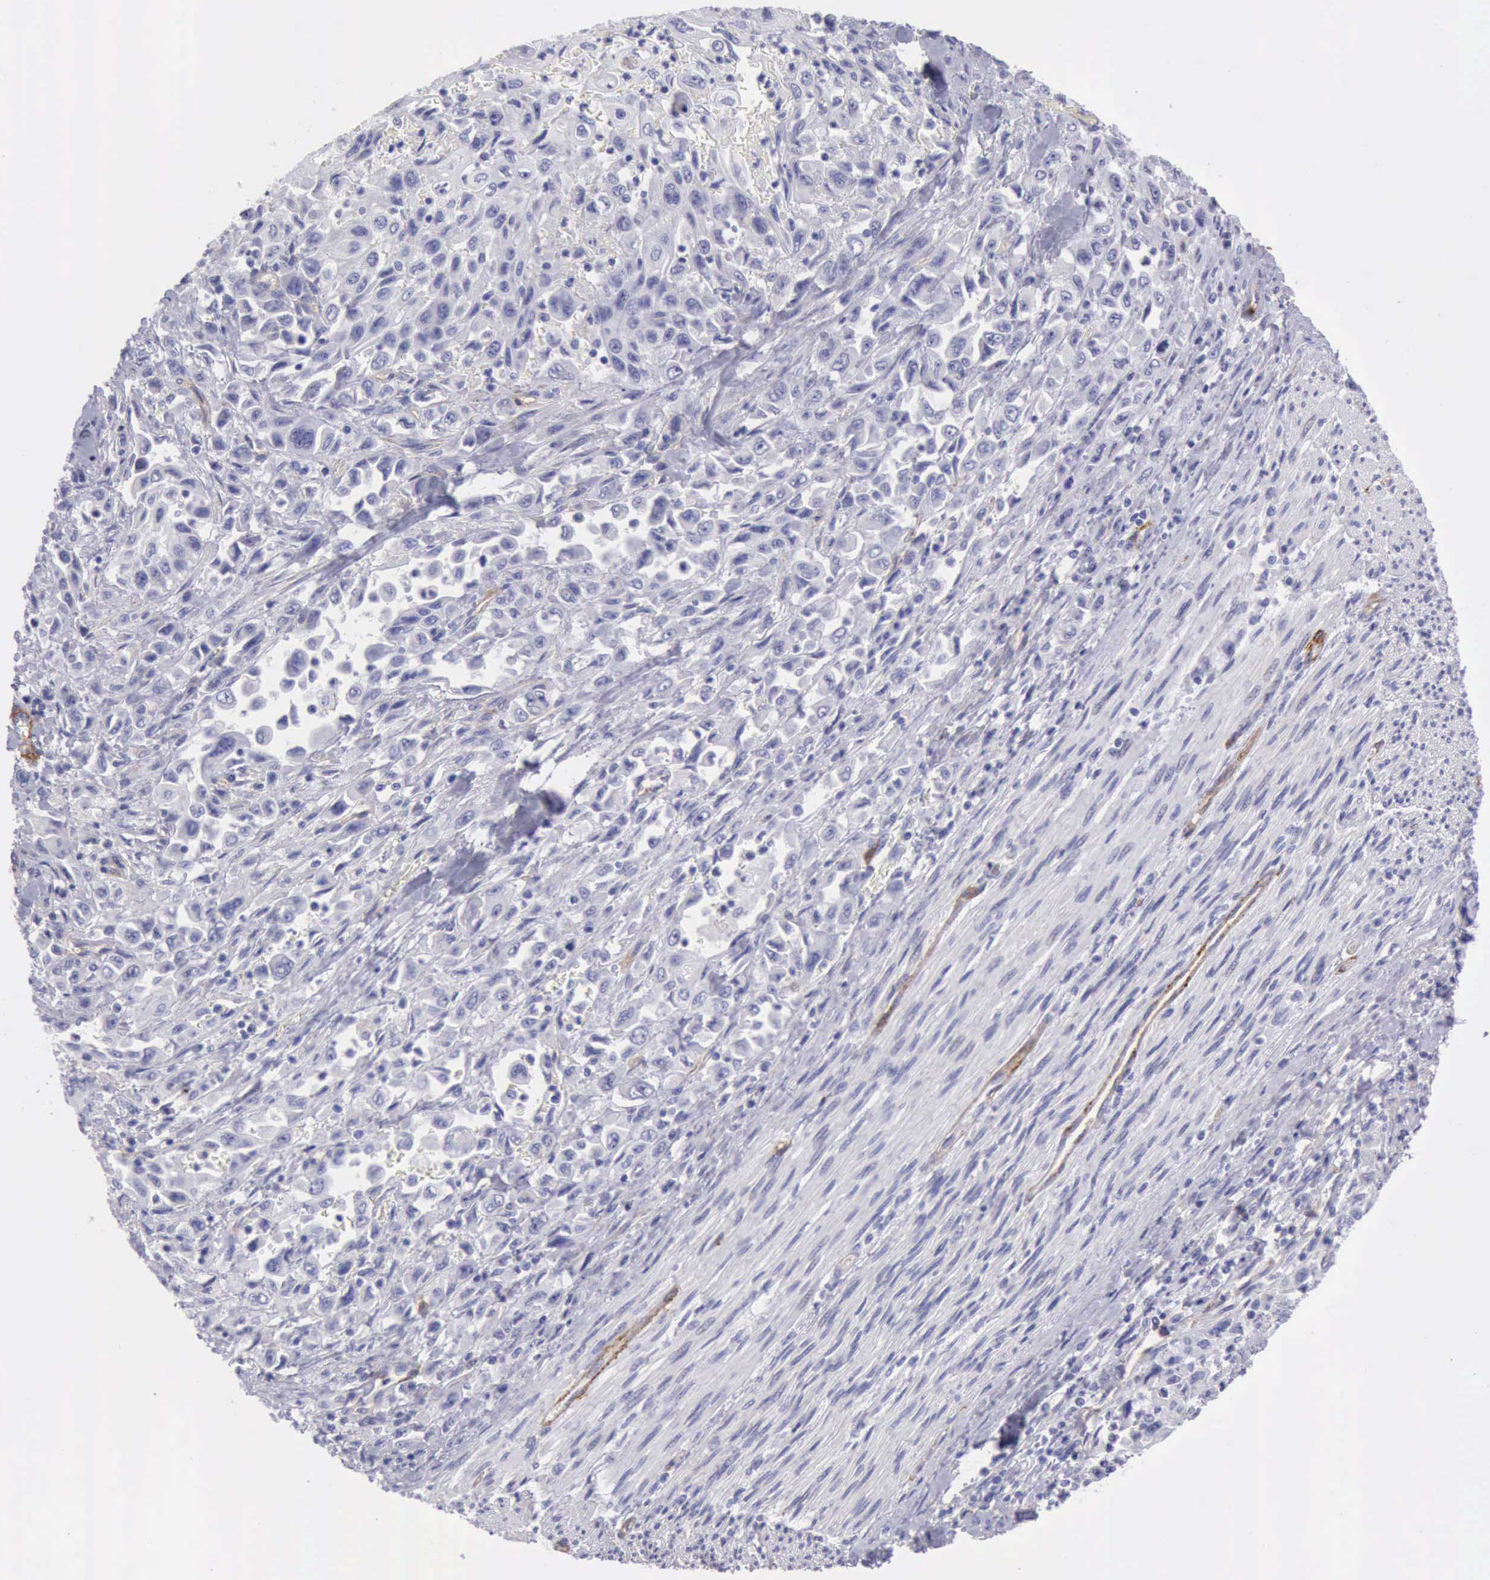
{"staining": {"intensity": "negative", "quantity": "none", "location": "none"}, "tissue": "pancreatic cancer", "cell_type": "Tumor cells", "image_type": "cancer", "snomed": [{"axis": "morphology", "description": "Adenocarcinoma, NOS"}, {"axis": "topography", "description": "Pancreas"}], "caption": "The photomicrograph exhibits no significant positivity in tumor cells of adenocarcinoma (pancreatic). (Stains: DAB immunohistochemistry with hematoxylin counter stain, Microscopy: brightfield microscopy at high magnification).", "gene": "AOC3", "patient": {"sex": "male", "age": 70}}